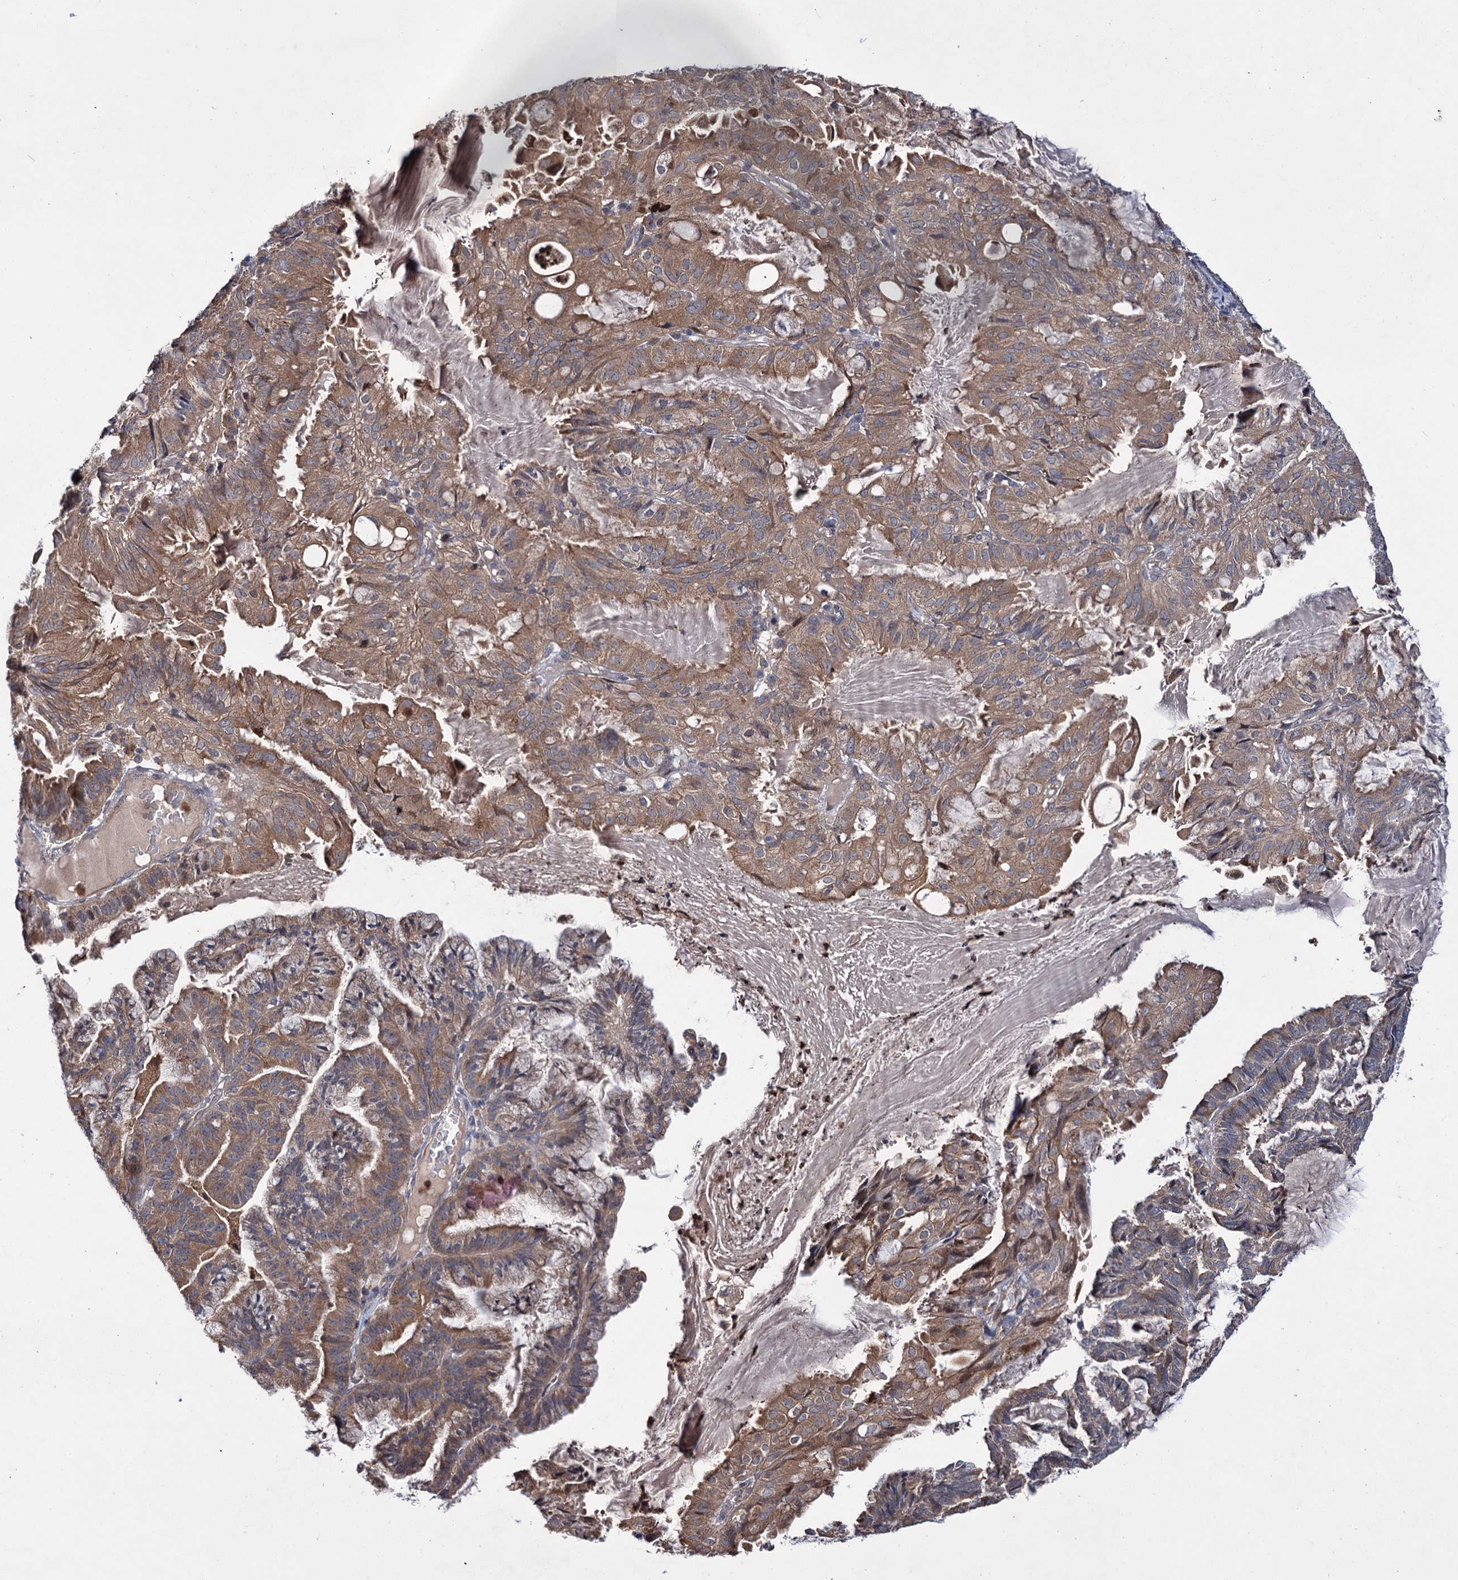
{"staining": {"intensity": "moderate", "quantity": ">75%", "location": "cytoplasmic/membranous"}, "tissue": "endometrial cancer", "cell_type": "Tumor cells", "image_type": "cancer", "snomed": [{"axis": "morphology", "description": "Adenocarcinoma, NOS"}, {"axis": "topography", "description": "Endometrium"}], "caption": "Immunohistochemical staining of human endometrial cancer (adenocarcinoma) exhibits medium levels of moderate cytoplasmic/membranous positivity in approximately >75% of tumor cells.", "gene": "PTPN3", "patient": {"sex": "female", "age": 86}}